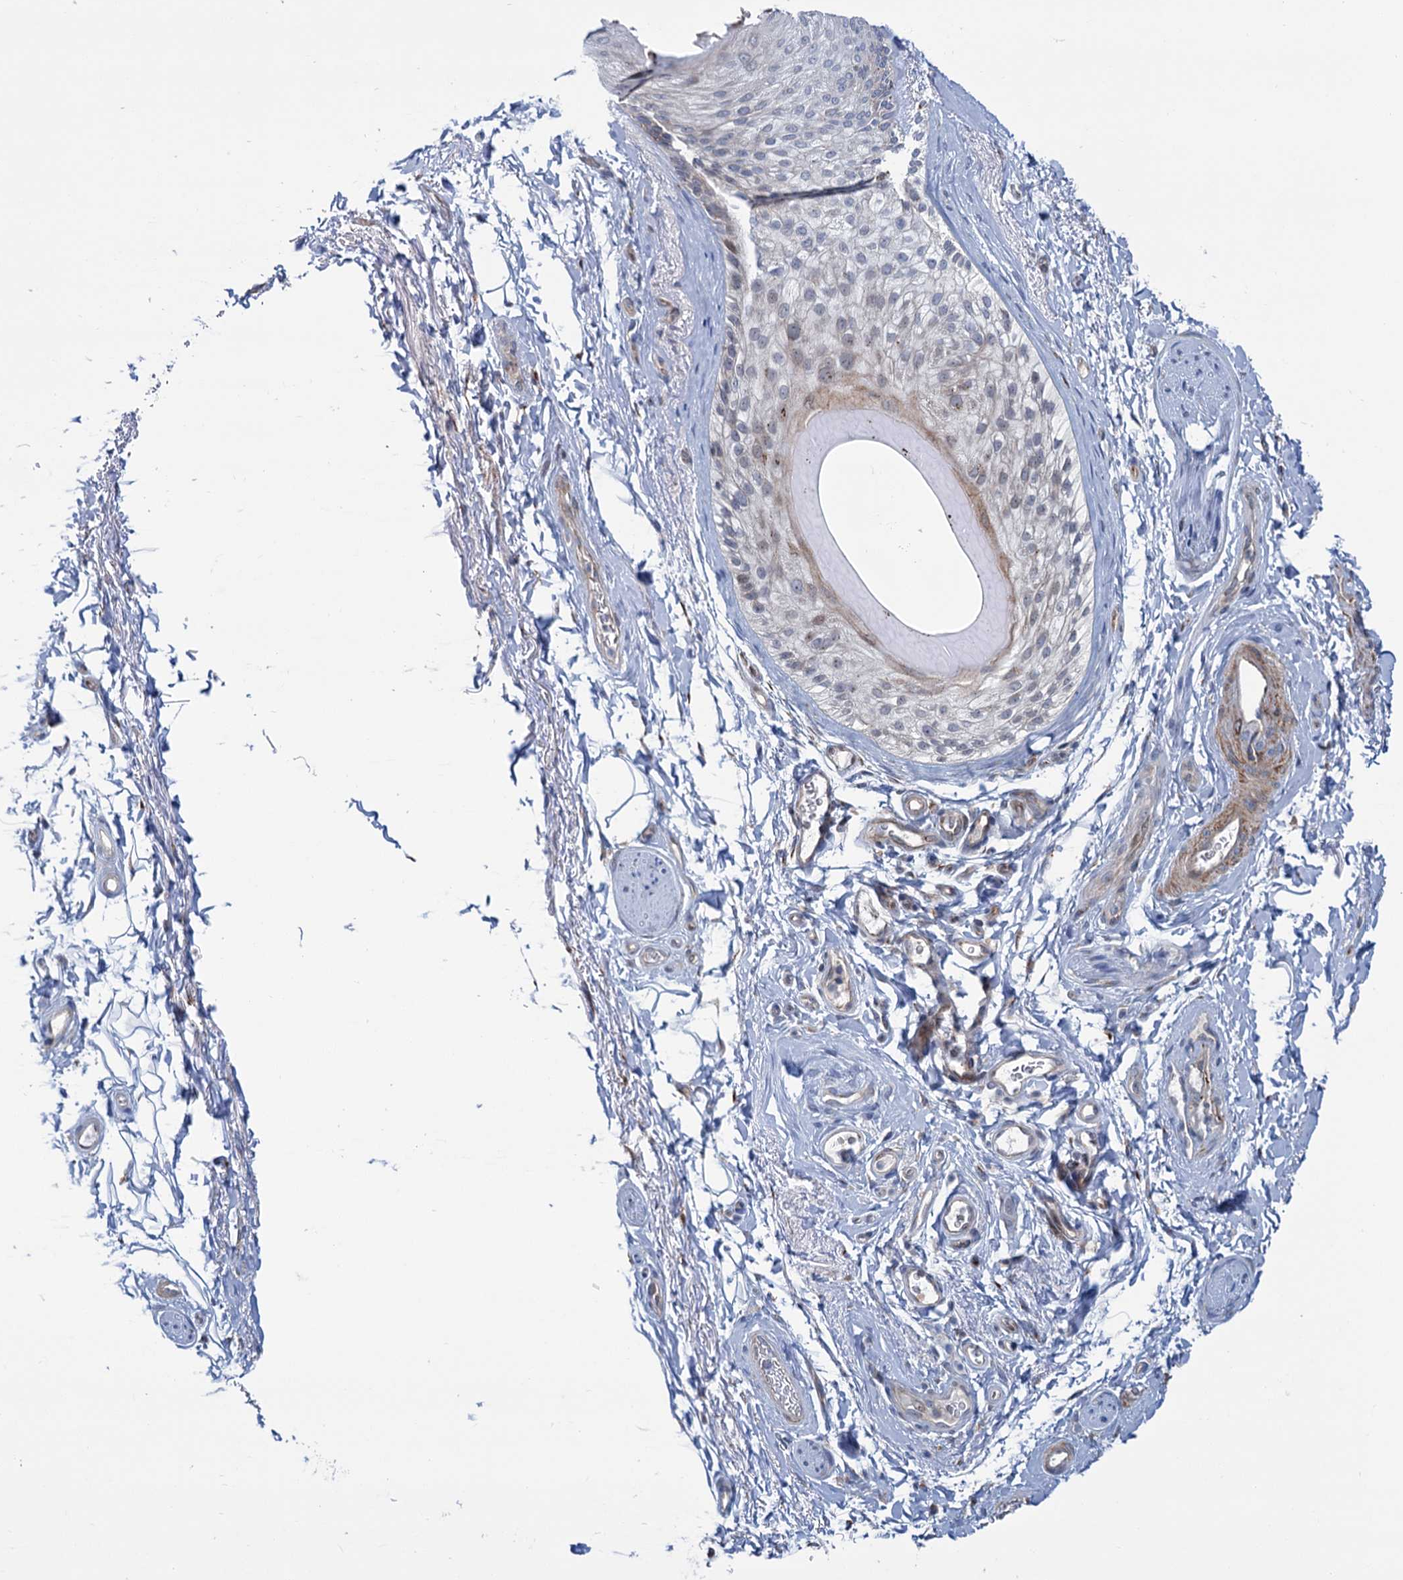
{"staining": {"intensity": "negative", "quantity": "none", "location": "none"}, "tissue": "skin", "cell_type": "Epidermal cells", "image_type": "normal", "snomed": [{"axis": "morphology", "description": "Normal tissue, NOS"}, {"axis": "topography", "description": "Anal"}], "caption": "The immunohistochemistry (IHC) micrograph has no significant staining in epidermal cells of skin.", "gene": "ELP4", "patient": {"sex": "male", "age": 44}}